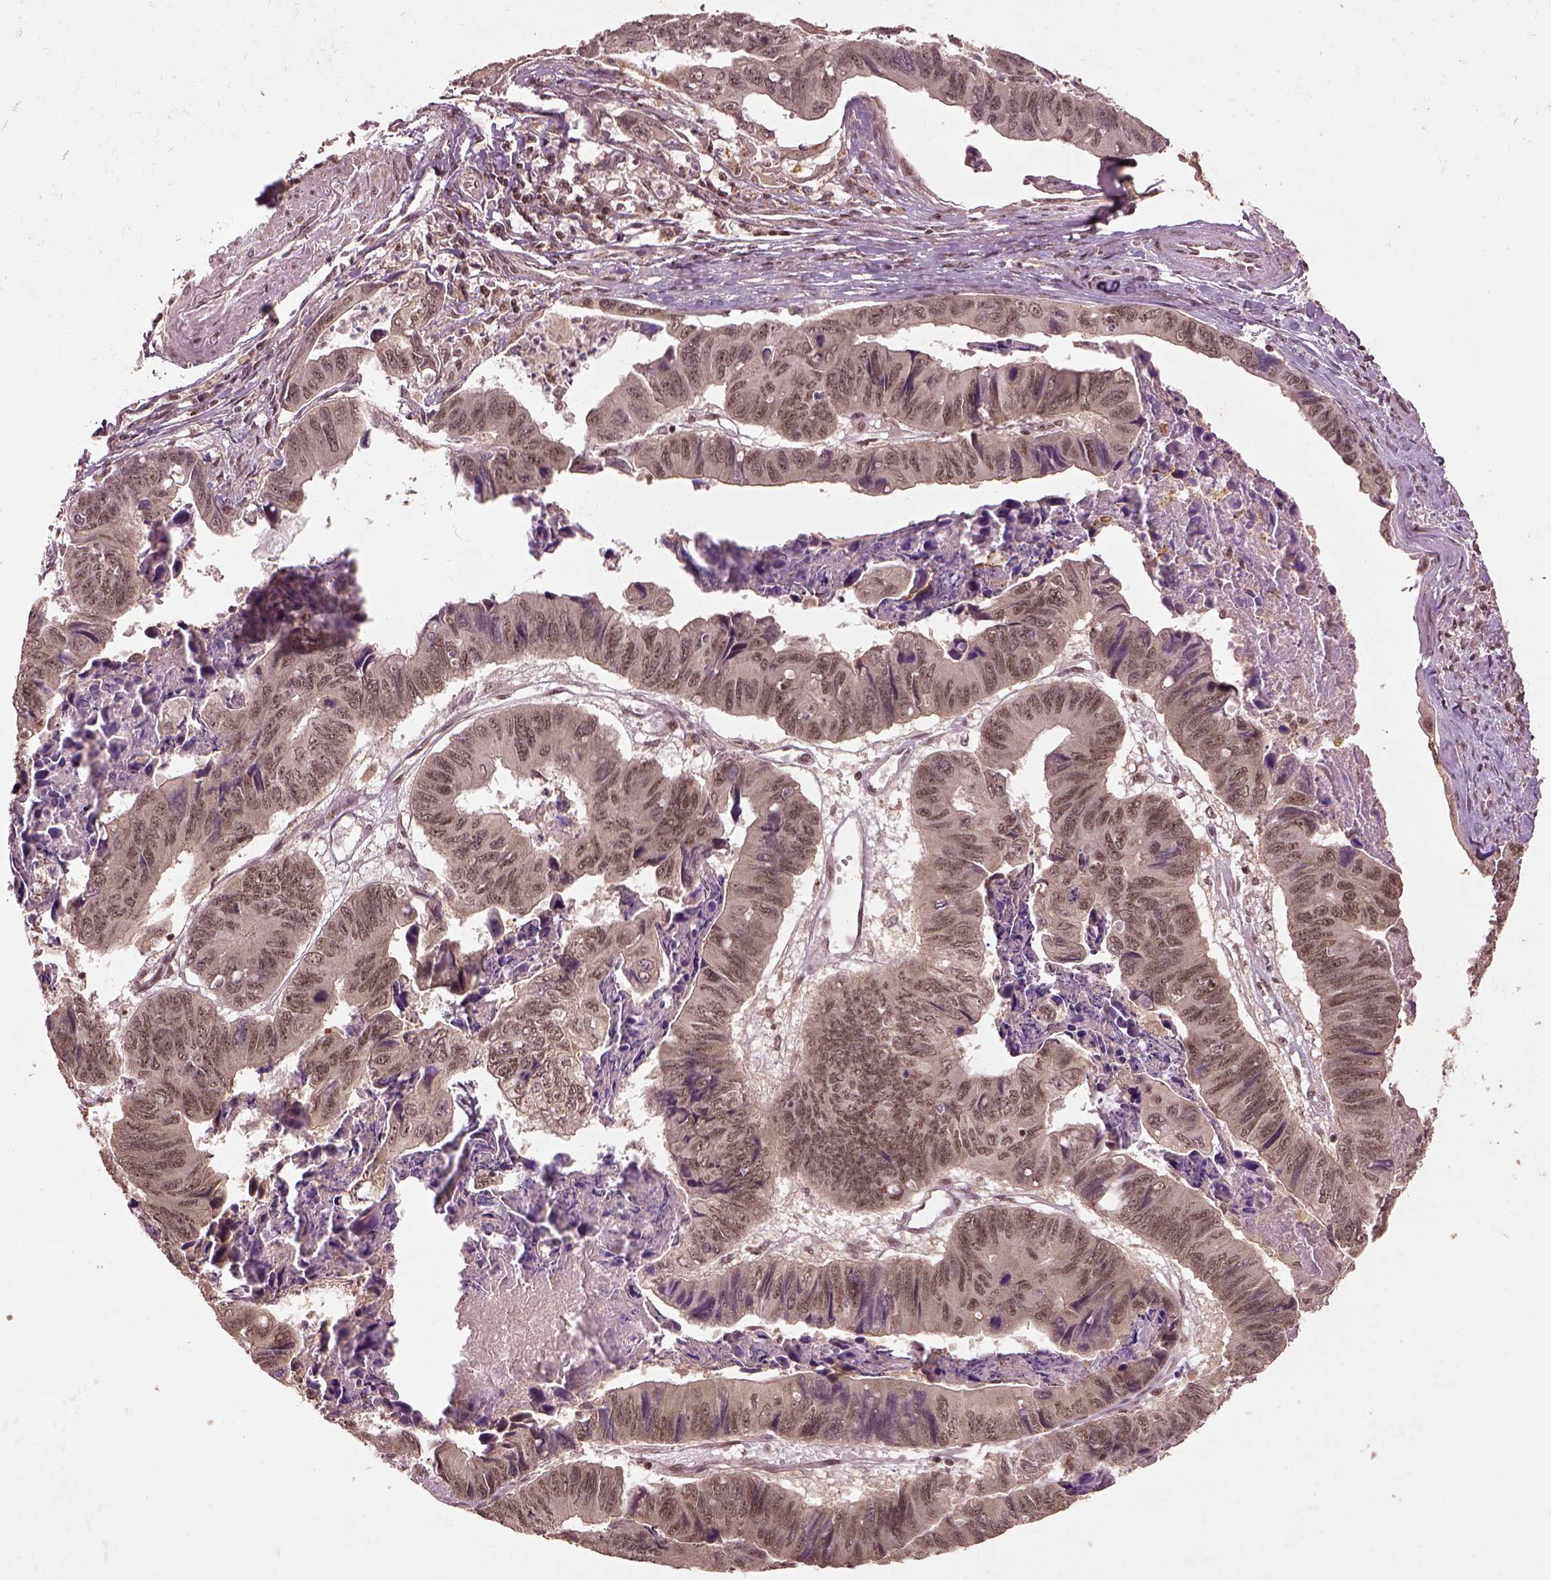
{"staining": {"intensity": "moderate", "quantity": ">75%", "location": "nuclear"}, "tissue": "stomach cancer", "cell_type": "Tumor cells", "image_type": "cancer", "snomed": [{"axis": "morphology", "description": "Adenocarcinoma, NOS"}, {"axis": "topography", "description": "Stomach, lower"}], "caption": "This image reveals immunohistochemistry (IHC) staining of human stomach adenocarcinoma, with medium moderate nuclear expression in about >75% of tumor cells.", "gene": "BRD9", "patient": {"sex": "male", "age": 77}}